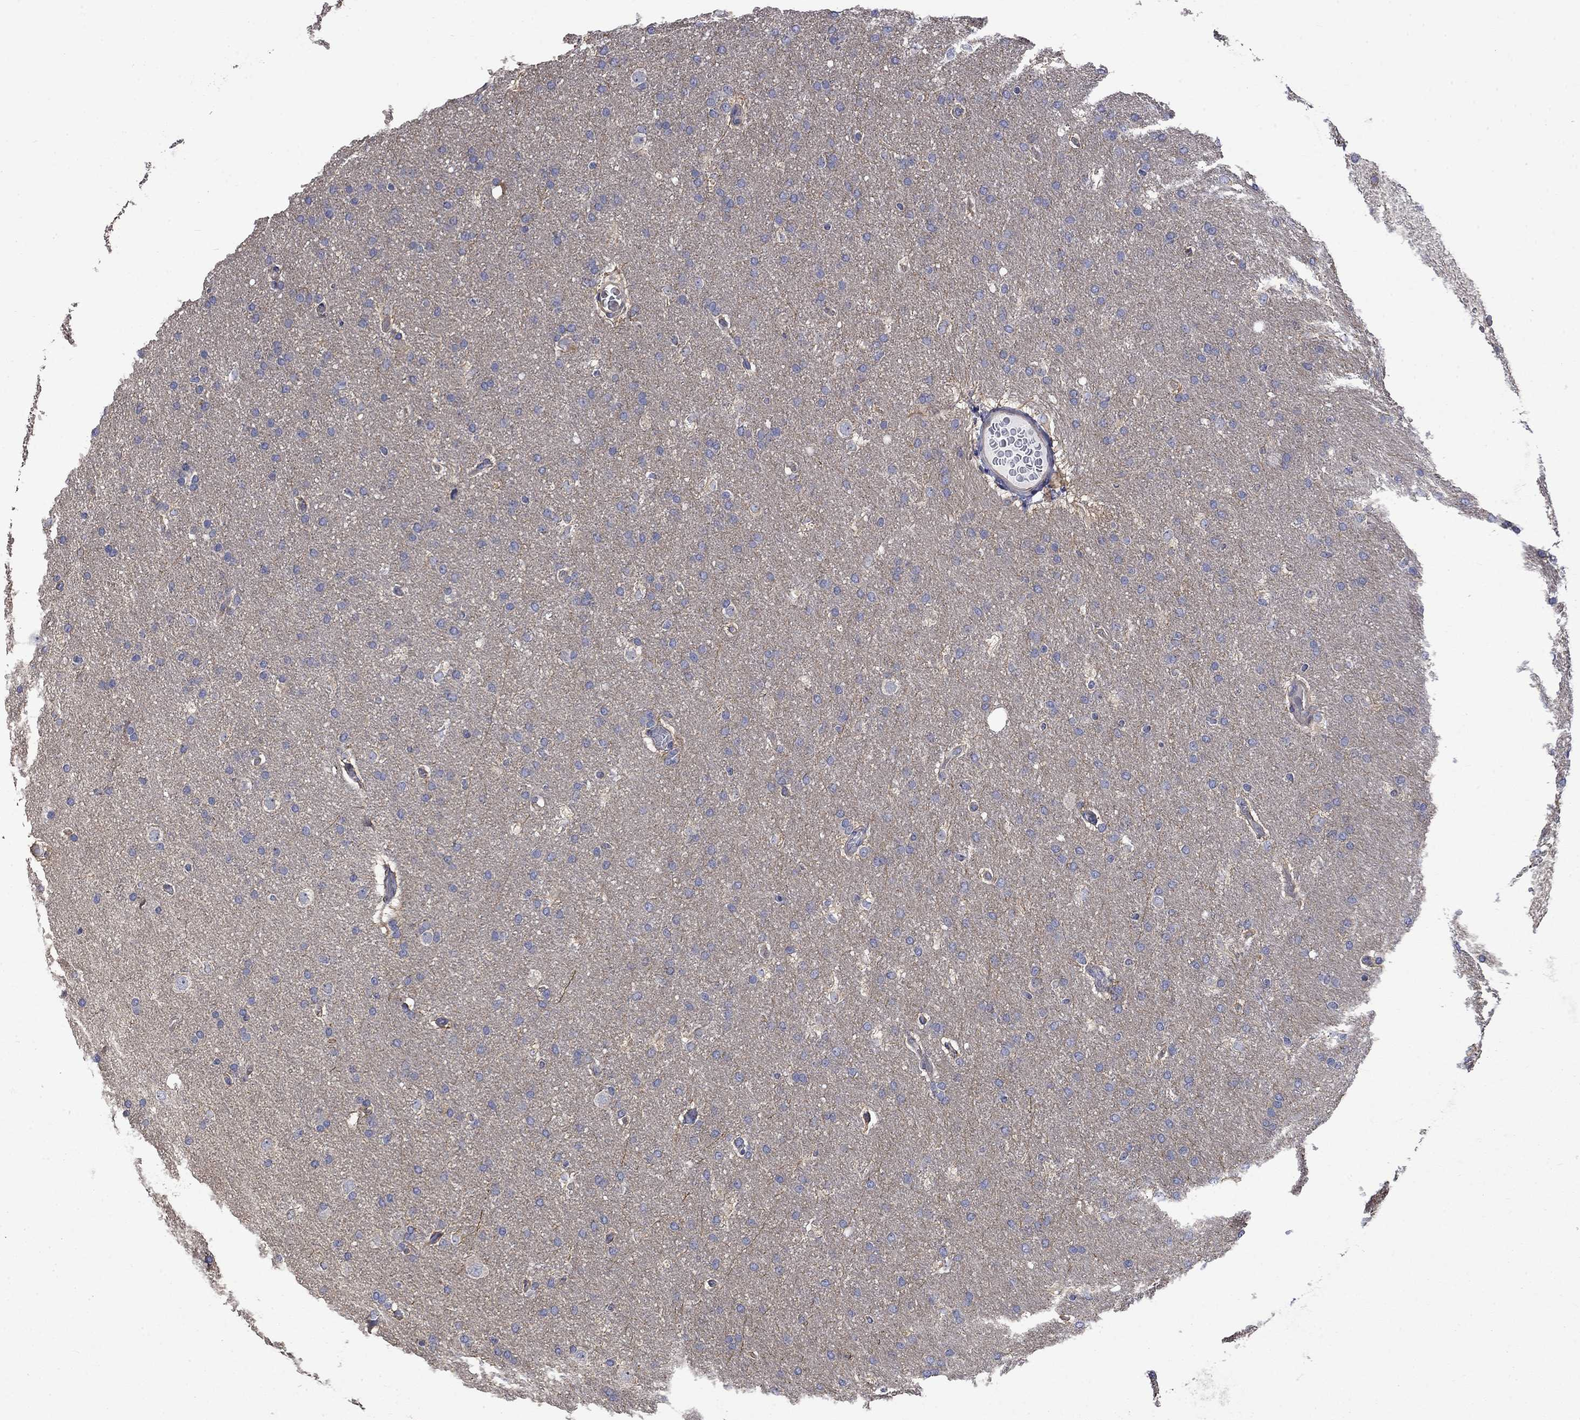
{"staining": {"intensity": "negative", "quantity": "none", "location": "none"}, "tissue": "glioma", "cell_type": "Tumor cells", "image_type": "cancer", "snomed": [{"axis": "morphology", "description": "Glioma, malignant, Low grade"}, {"axis": "topography", "description": "Brain"}], "caption": "This is an immunohistochemistry image of glioma. There is no positivity in tumor cells.", "gene": "CAMKK2", "patient": {"sex": "female", "age": 37}}